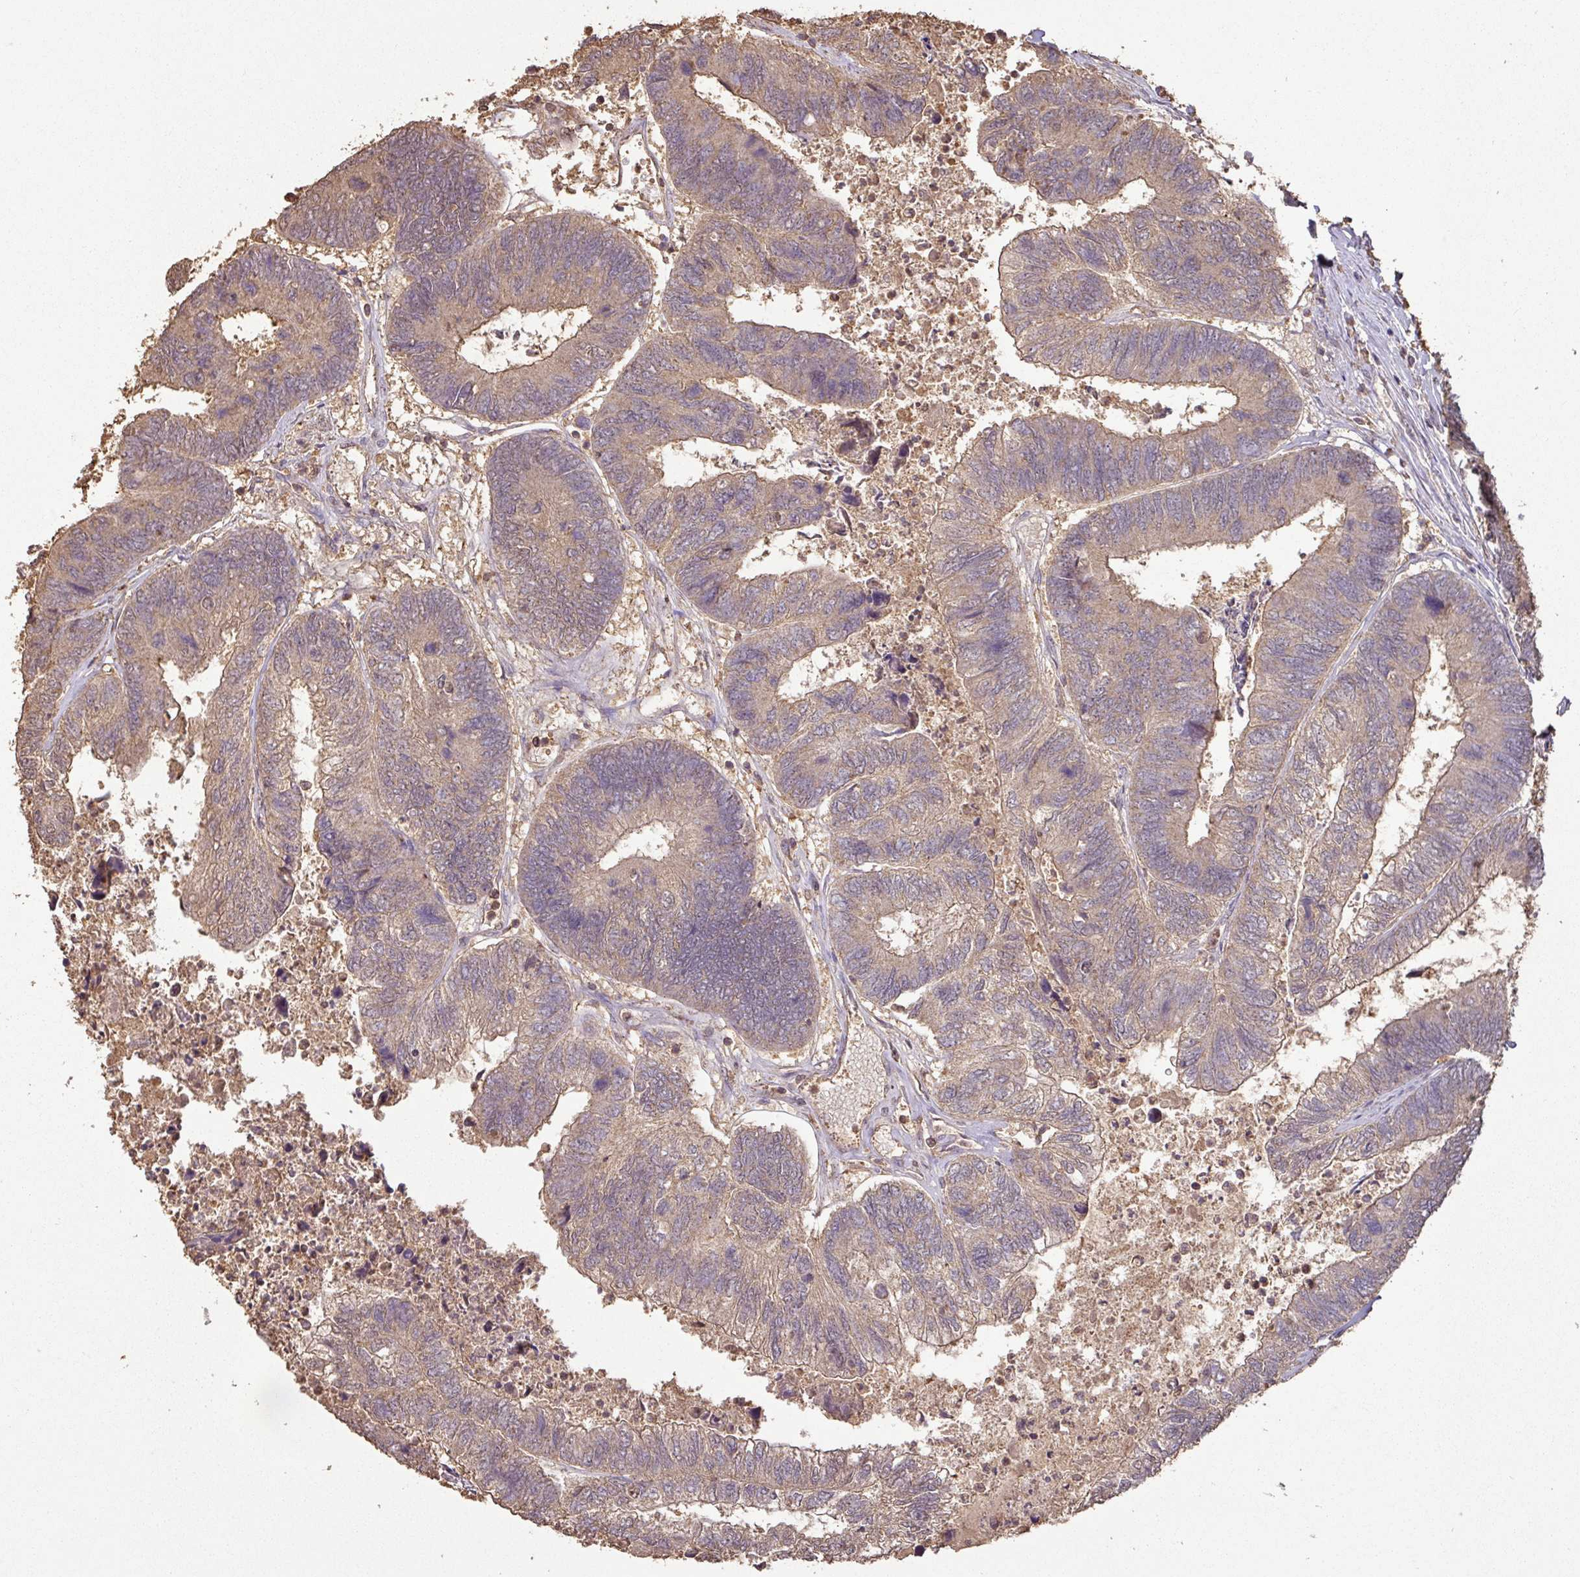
{"staining": {"intensity": "moderate", "quantity": ">75%", "location": "cytoplasmic/membranous"}, "tissue": "colorectal cancer", "cell_type": "Tumor cells", "image_type": "cancer", "snomed": [{"axis": "morphology", "description": "Adenocarcinoma, NOS"}, {"axis": "topography", "description": "Colon"}], "caption": "The histopathology image reveals a brown stain indicating the presence of a protein in the cytoplasmic/membranous of tumor cells in colorectal adenocarcinoma.", "gene": "ATAT1", "patient": {"sex": "female", "age": 67}}